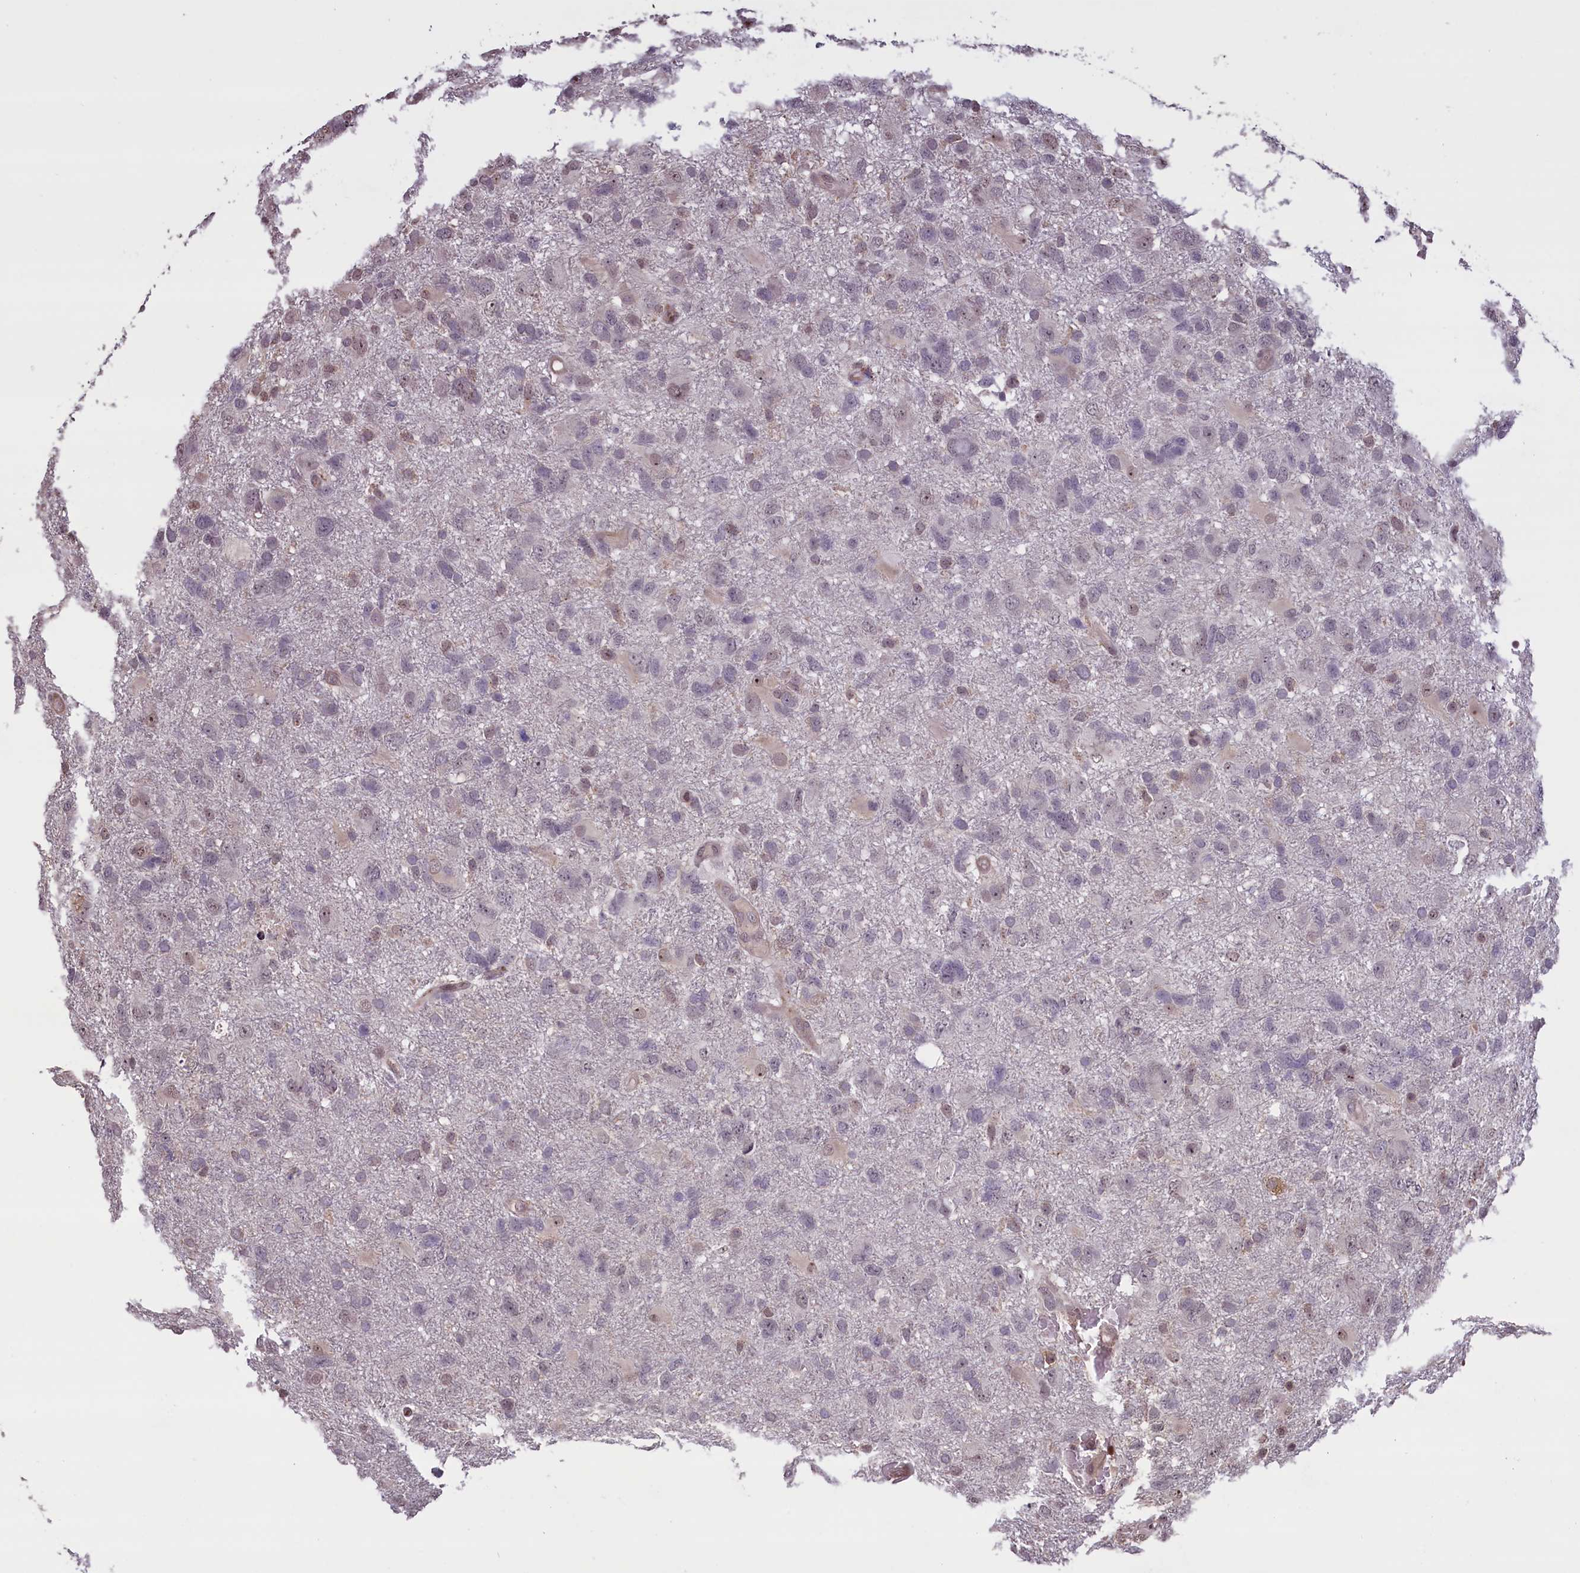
{"staining": {"intensity": "weak", "quantity": "<25%", "location": "nuclear"}, "tissue": "glioma", "cell_type": "Tumor cells", "image_type": "cancer", "snomed": [{"axis": "morphology", "description": "Glioma, malignant, High grade"}, {"axis": "topography", "description": "Brain"}], "caption": "Immunohistochemistry of human high-grade glioma (malignant) shows no staining in tumor cells. Brightfield microscopy of IHC stained with DAB (3,3'-diaminobenzidine) (brown) and hematoxylin (blue), captured at high magnification.", "gene": "SHFL", "patient": {"sex": "male", "age": 61}}